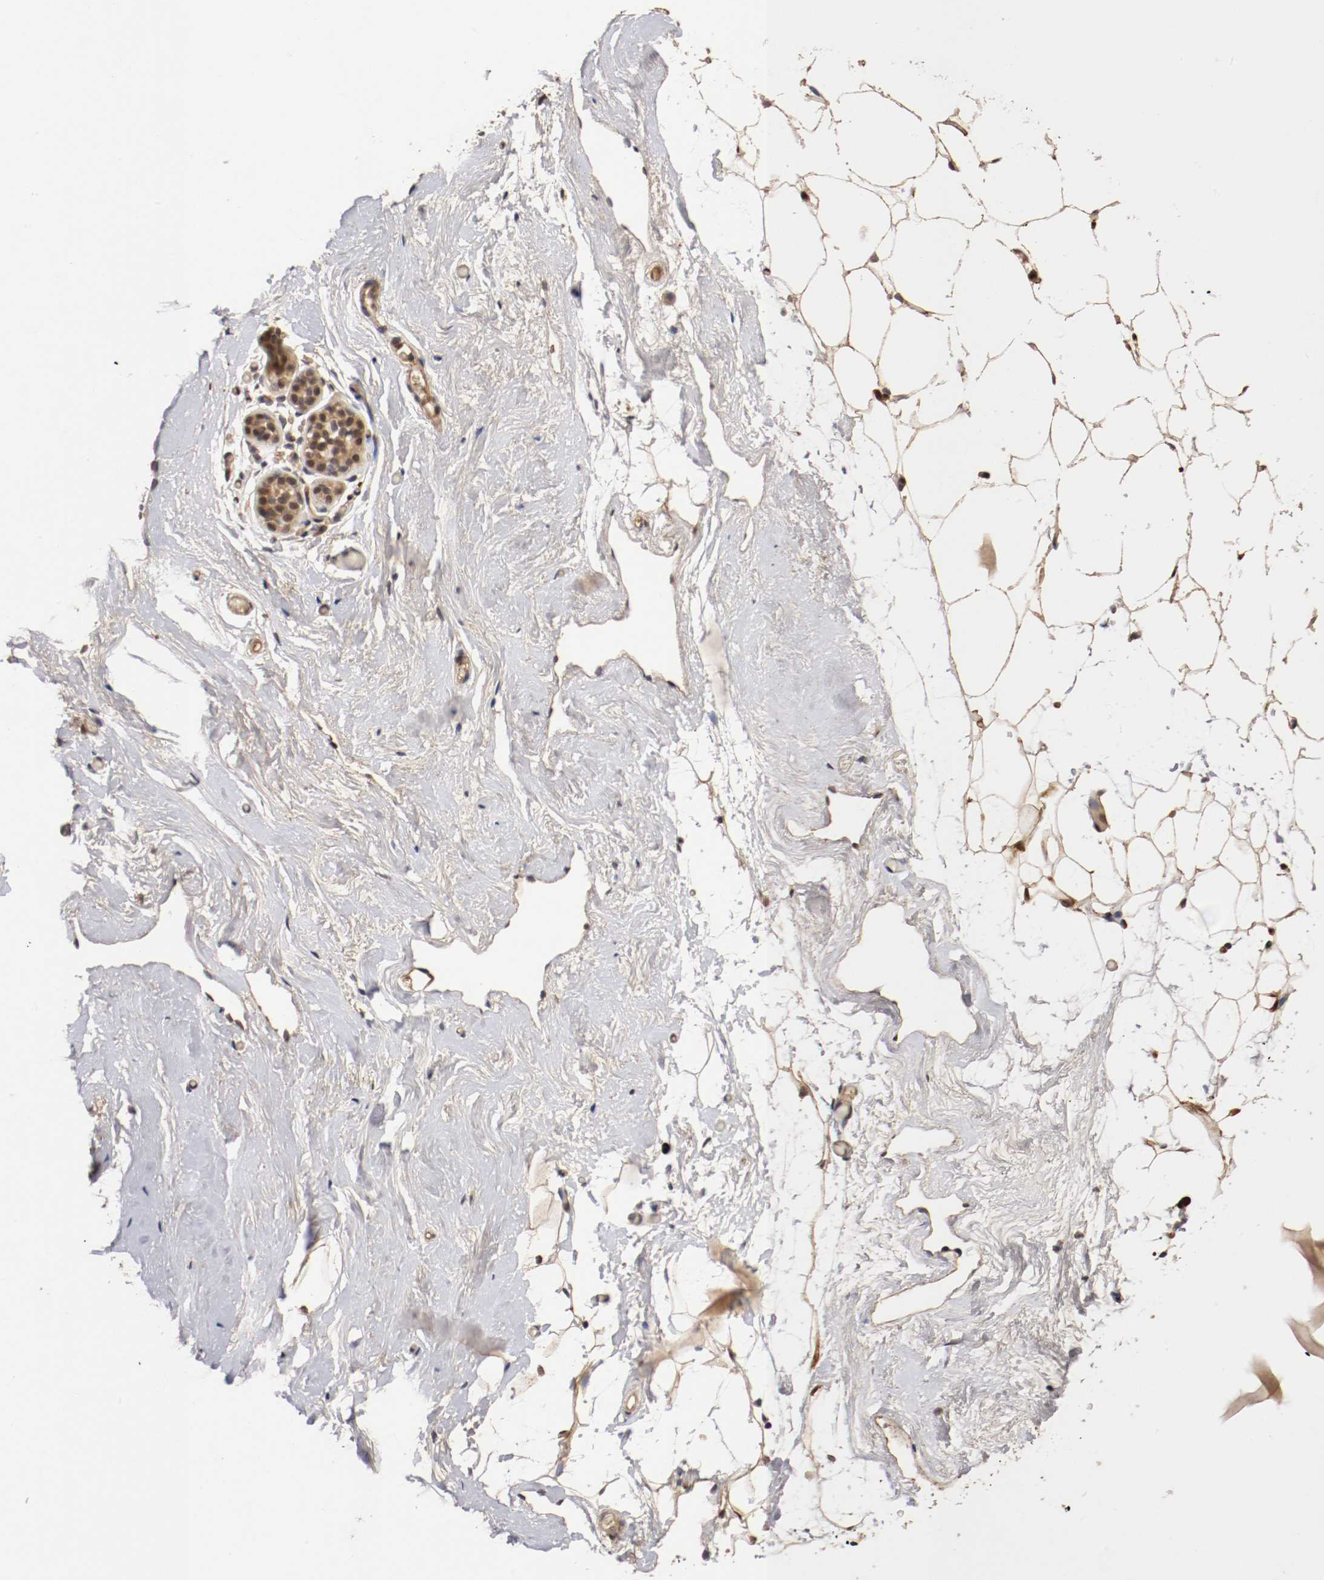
{"staining": {"intensity": "weak", "quantity": ">75%", "location": "cytoplasmic/membranous"}, "tissue": "breast", "cell_type": "Adipocytes", "image_type": "normal", "snomed": [{"axis": "morphology", "description": "Normal tissue, NOS"}, {"axis": "topography", "description": "Breast"}], "caption": "Immunohistochemical staining of unremarkable breast demonstrates >75% levels of weak cytoplasmic/membranous protein staining in about >75% of adipocytes. (Stains: DAB in brown, nuclei in blue, Microscopy: brightfield microscopy at high magnification).", "gene": "DNMT3B", "patient": {"sex": "female", "age": 75}}